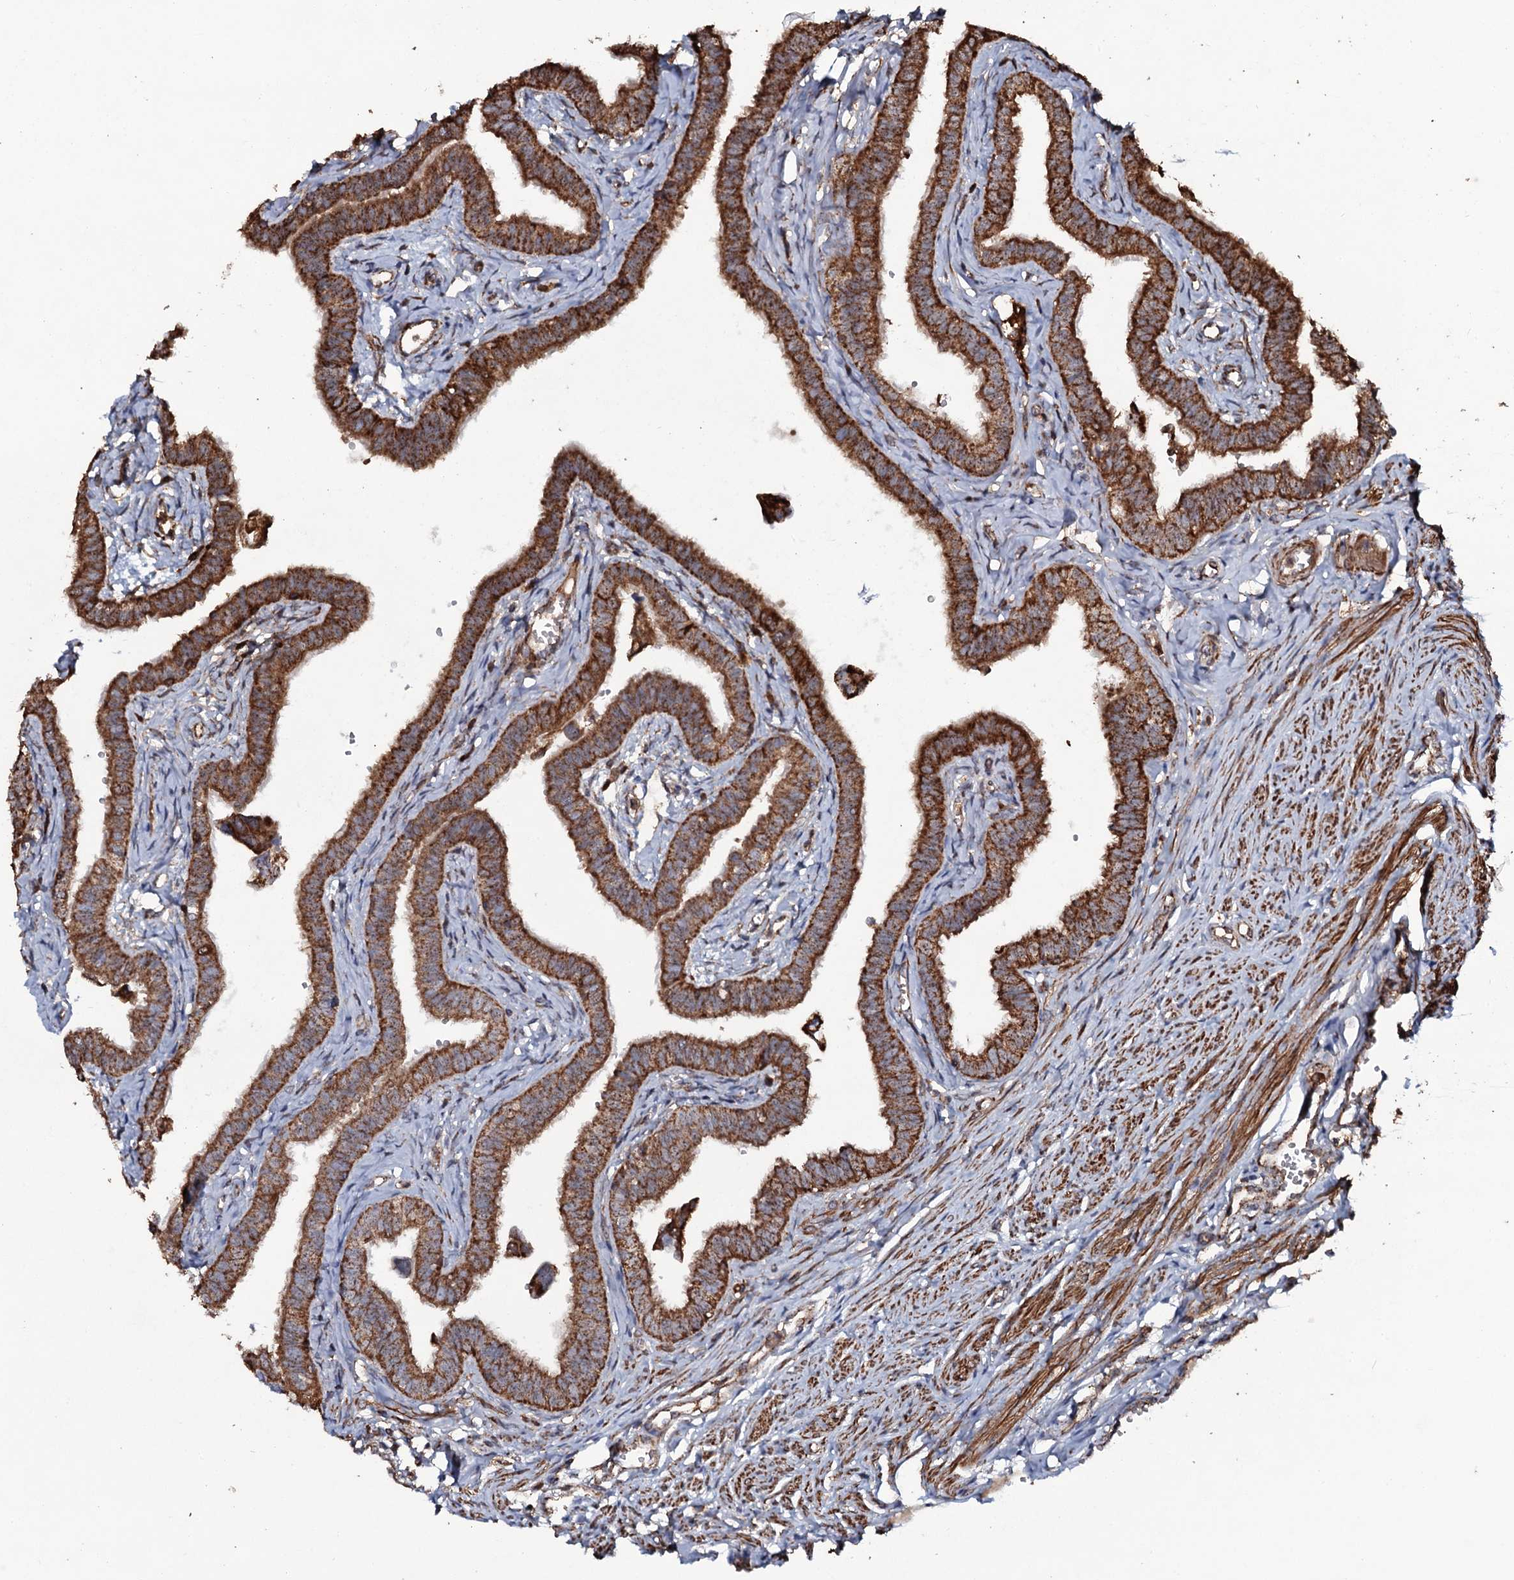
{"staining": {"intensity": "strong", "quantity": ">75%", "location": "cytoplasmic/membranous"}, "tissue": "fallopian tube", "cell_type": "Glandular cells", "image_type": "normal", "snomed": [{"axis": "morphology", "description": "Normal tissue, NOS"}, {"axis": "morphology", "description": "Carcinoma, NOS"}, {"axis": "topography", "description": "Fallopian tube"}, {"axis": "topography", "description": "Ovary"}], "caption": "Immunohistochemical staining of normal human fallopian tube displays >75% levels of strong cytoplasmic/membranous protein staining in approximately >75% of glandular cells. (DAB IHC with brightfield microscopy, high magnification).", "gene": "VWA8", "patient": {"sex": "female", "age": 59}}